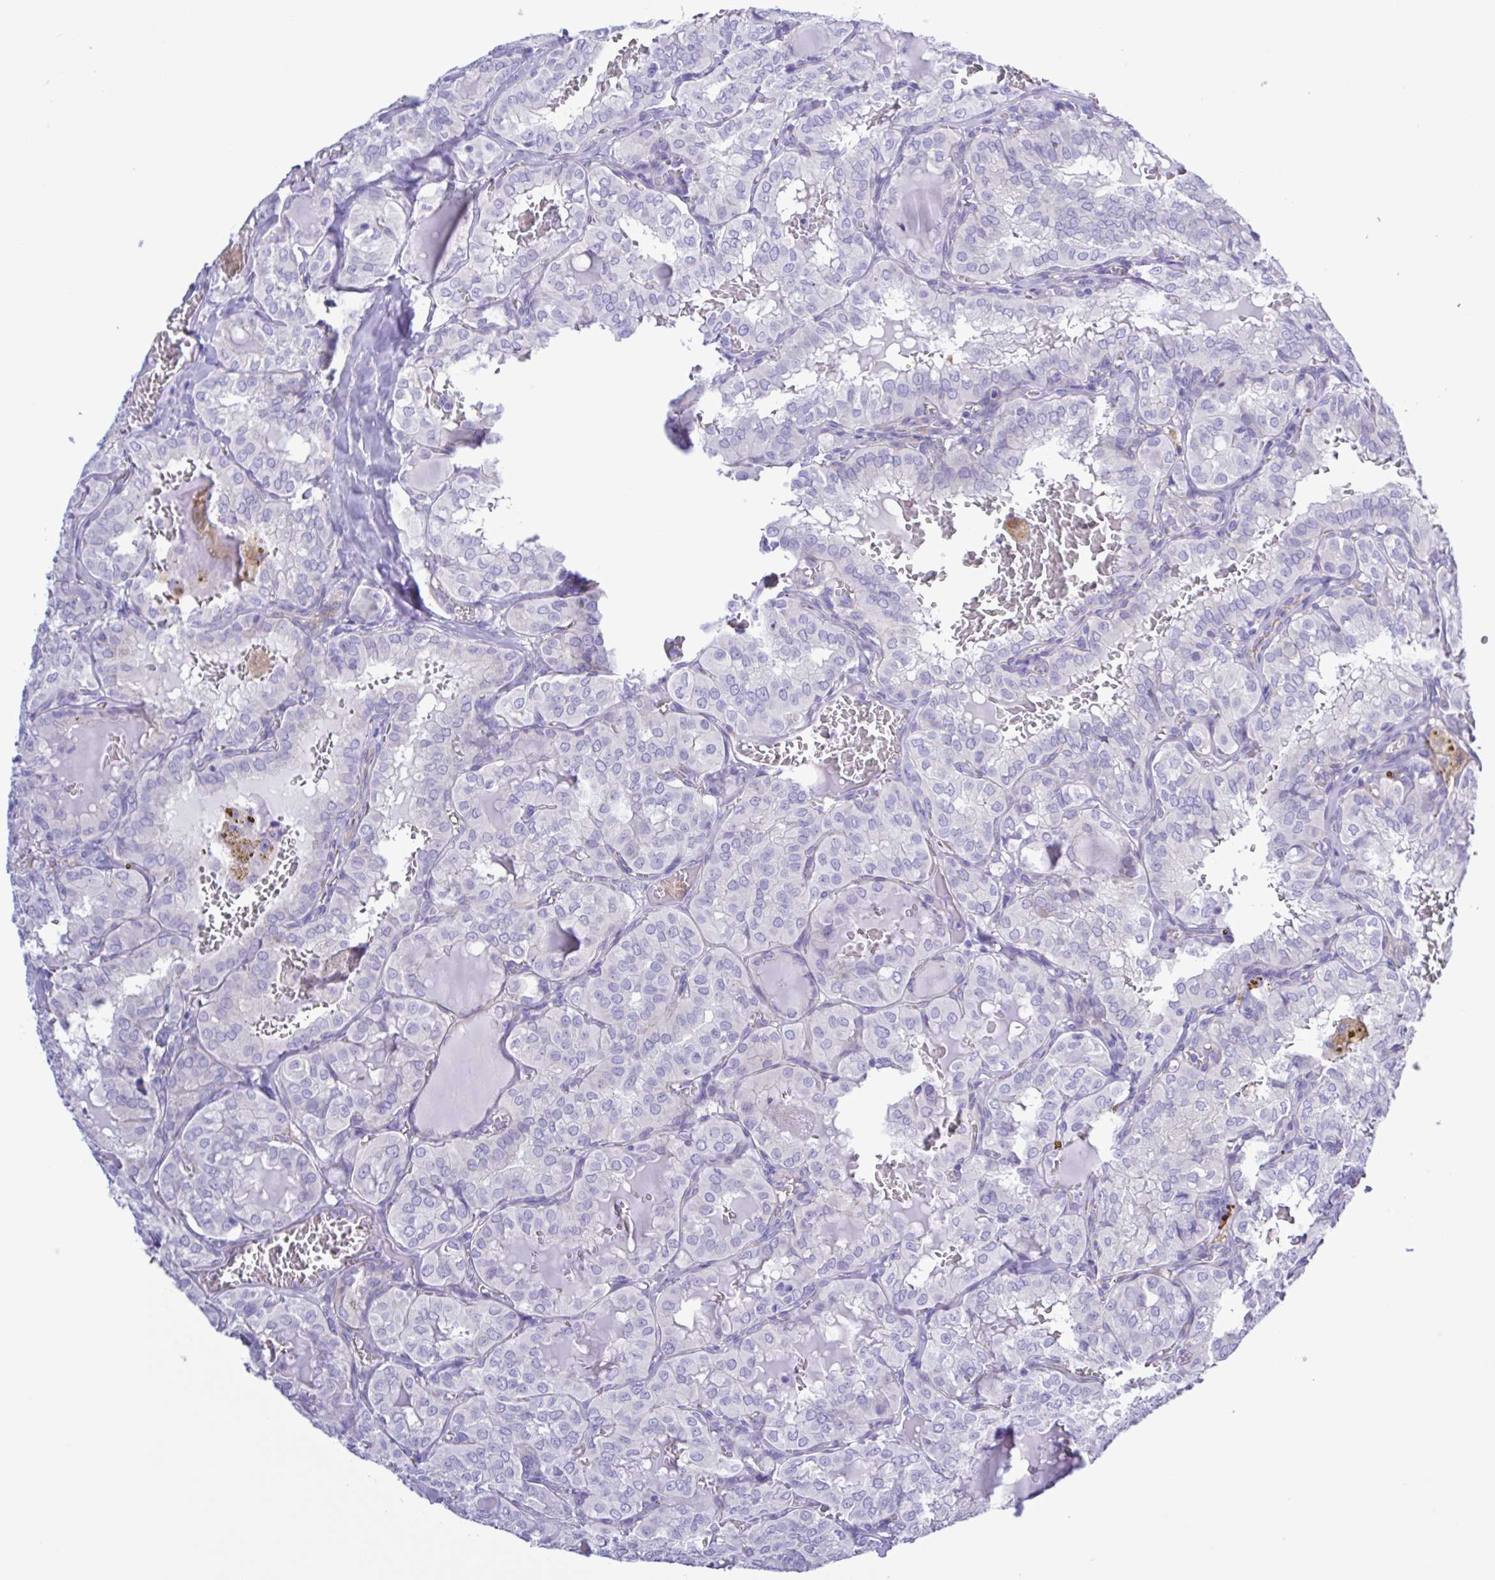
{"staining": {"intensity": "negative", "quantity": "none", "location": "none"}, "tissue": "thyroid cancer", "cell_type": "Tumor cells", "image_type": "cancer", "snomed": [{"axis": "morphology", "description": "Papillary adenocarcinoma, NOS"}, {"axis": "topography", "description": "Thyroid gland"}], "caption": "There is no significant expression in tumor cells of thyroid cancer.", "gene": "CYP11A1", "patient": {"sex": "male", "age": 20}}